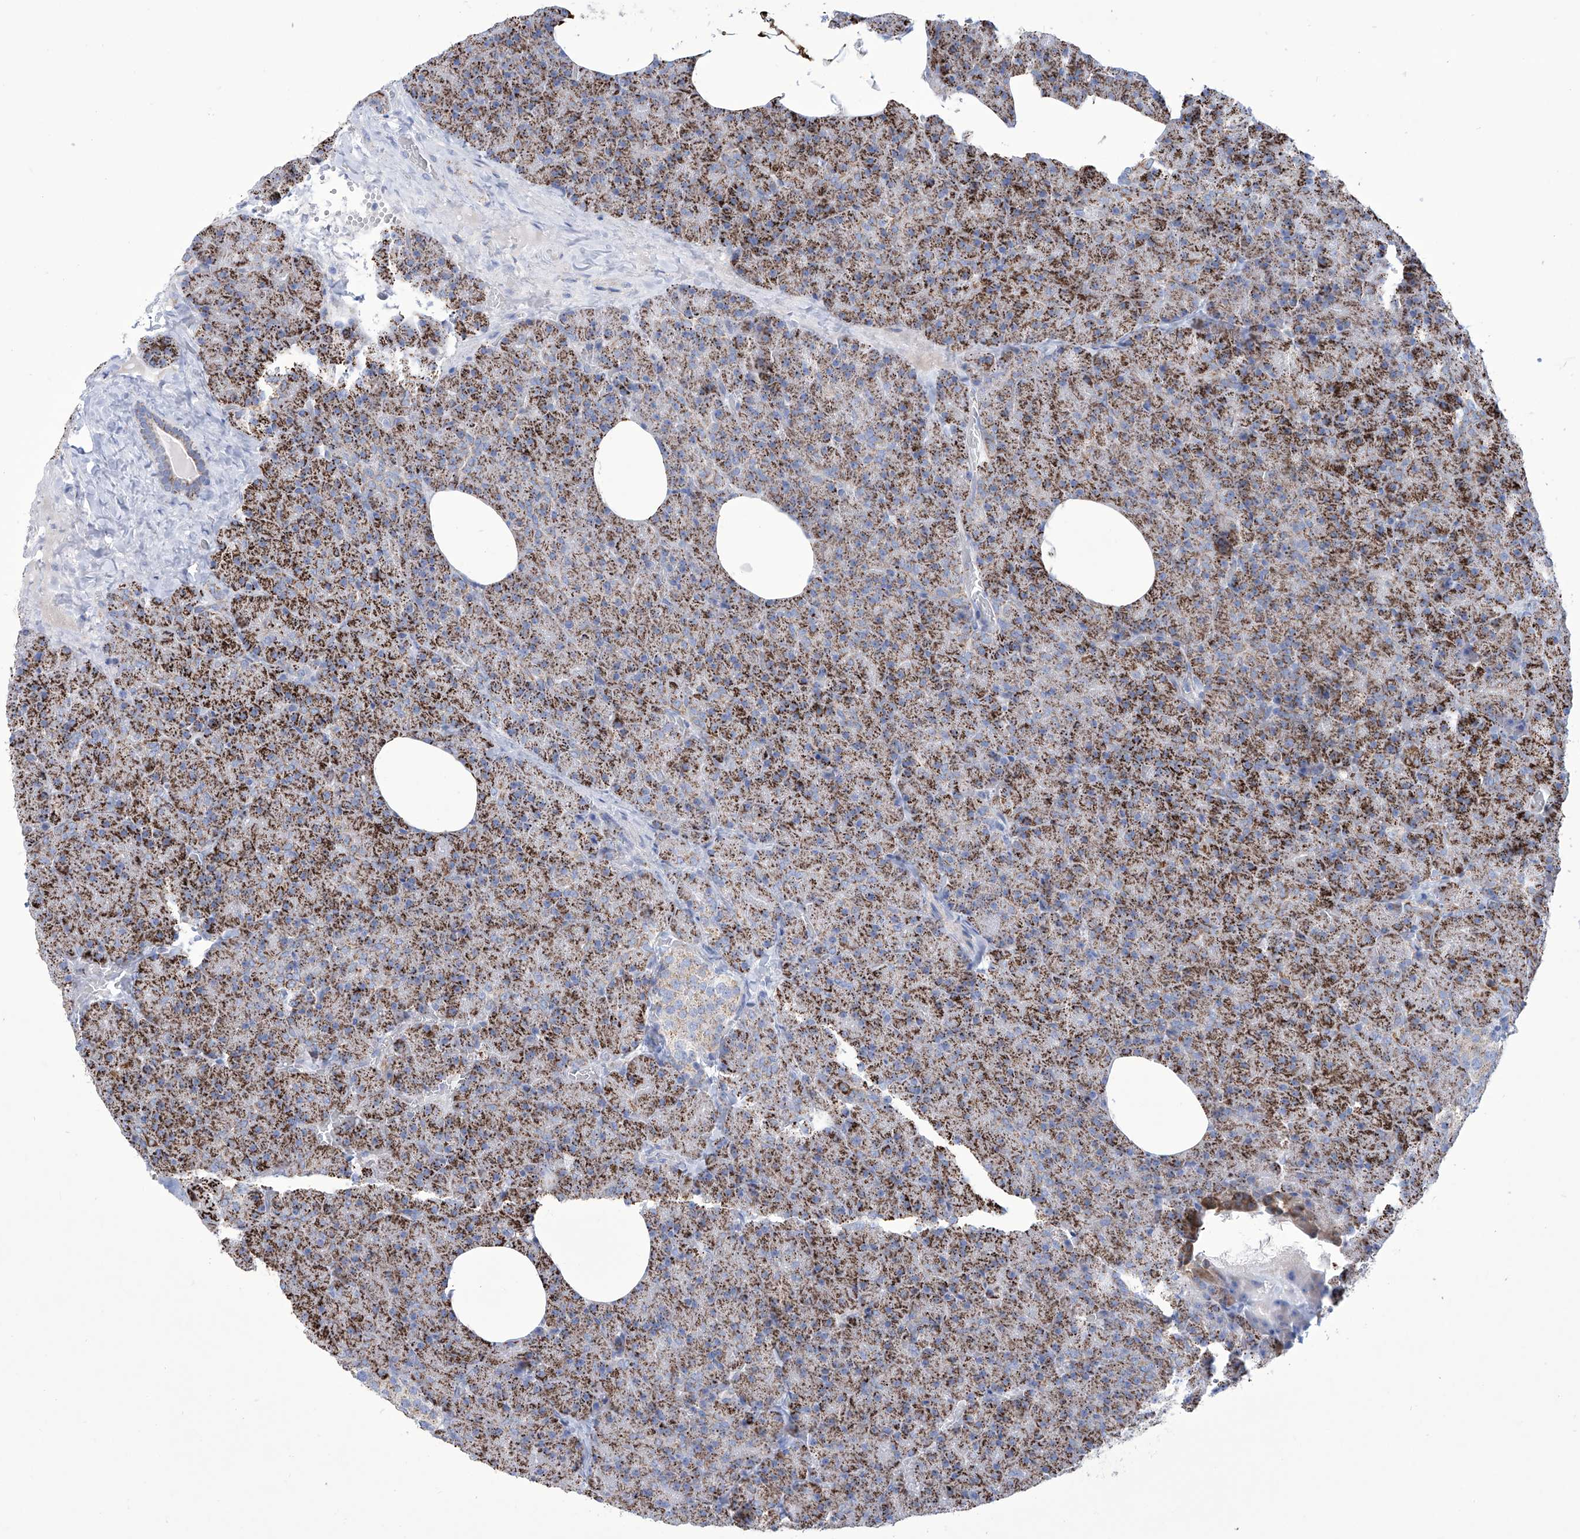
{"staining": {"intensity": "strong", "quantity": ">75%", "location": "cytoplasmic/membranous"}, "tissue": "pancreas", "cell_type": "Exocrine glandular cells", "image_type": "normal", "snomed": [{"axis": "morphology", "description": "Normal tissue, NOS"}, {"axis": "morphology", "description": "Carcinoid, malignant, NOS"}, {"axis": "topography", "description": "Pancreas"}], "caption": "This micrograph demonstrates immunohistochemistry (IHC) staining of normal human pancreas, with high strong cytoplasmic/membranous positivity in approximately >75% of exocrine glandular cells.", "gene": "ALDH6A1", "patient": {"sex": "female", "age": 35}}